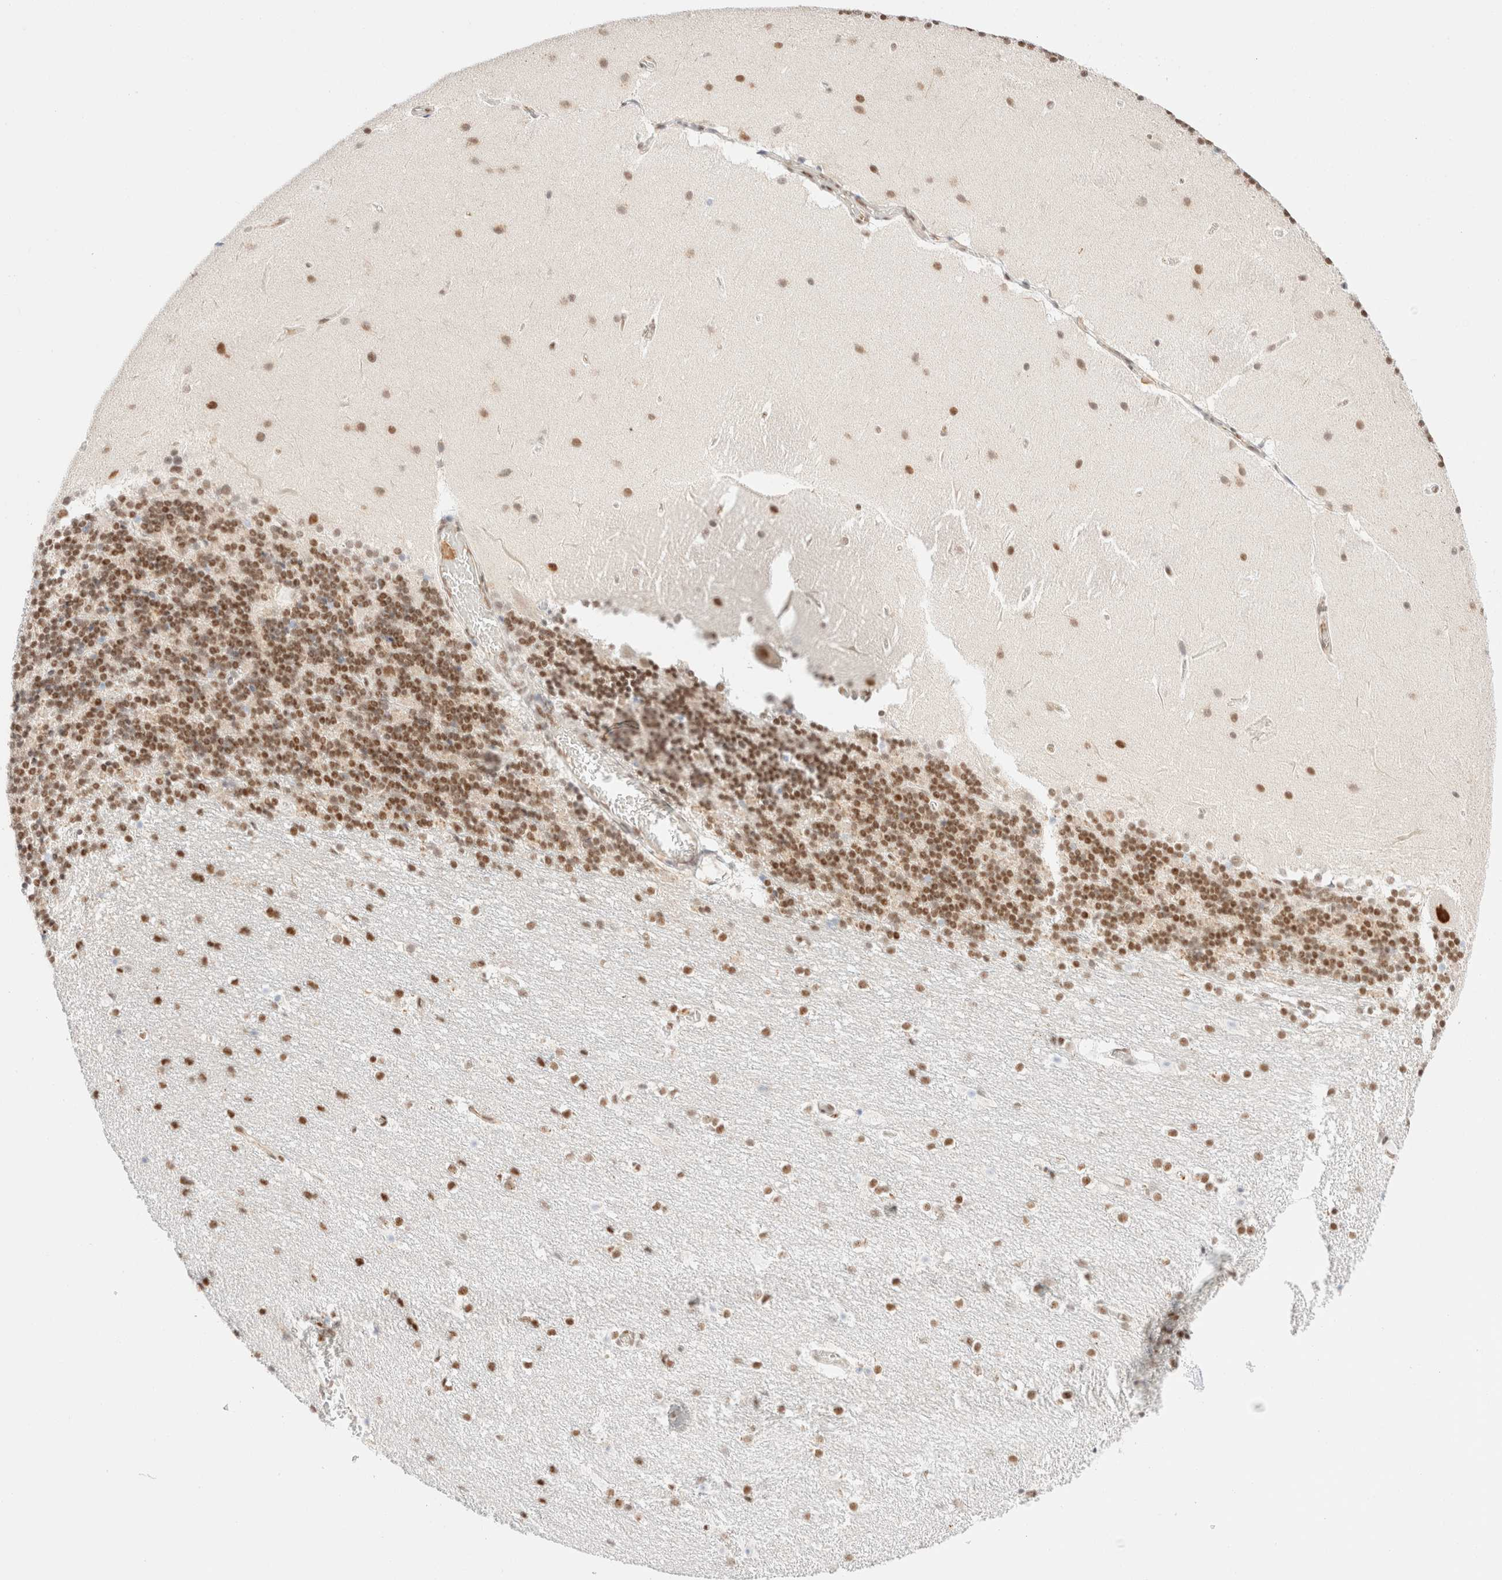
{"staining": {"intensity": "moderate", "quantity": "25%-75%", "location": "nuclear"}, "tissue": "cerebellum", "cell_type": "Cells in granular layer", "image_type": "normal", "snomed": [{"axis": "morphology", "description": "Normal tissue, NOS"}, {"axis": "topography", "description": "Cerebellum"}], "caption": "A high-resolution photomicrograph shows immunohistochemistry (IHC) staining of unremarkable cerebellum, which shows moderate nuclear expression in approximately 25%-75% of cells in granular layer. (IHC, brightfield microscopy, high magnification).", "gene": "CIC", "patient": {"sex": "female", "age": 19}}